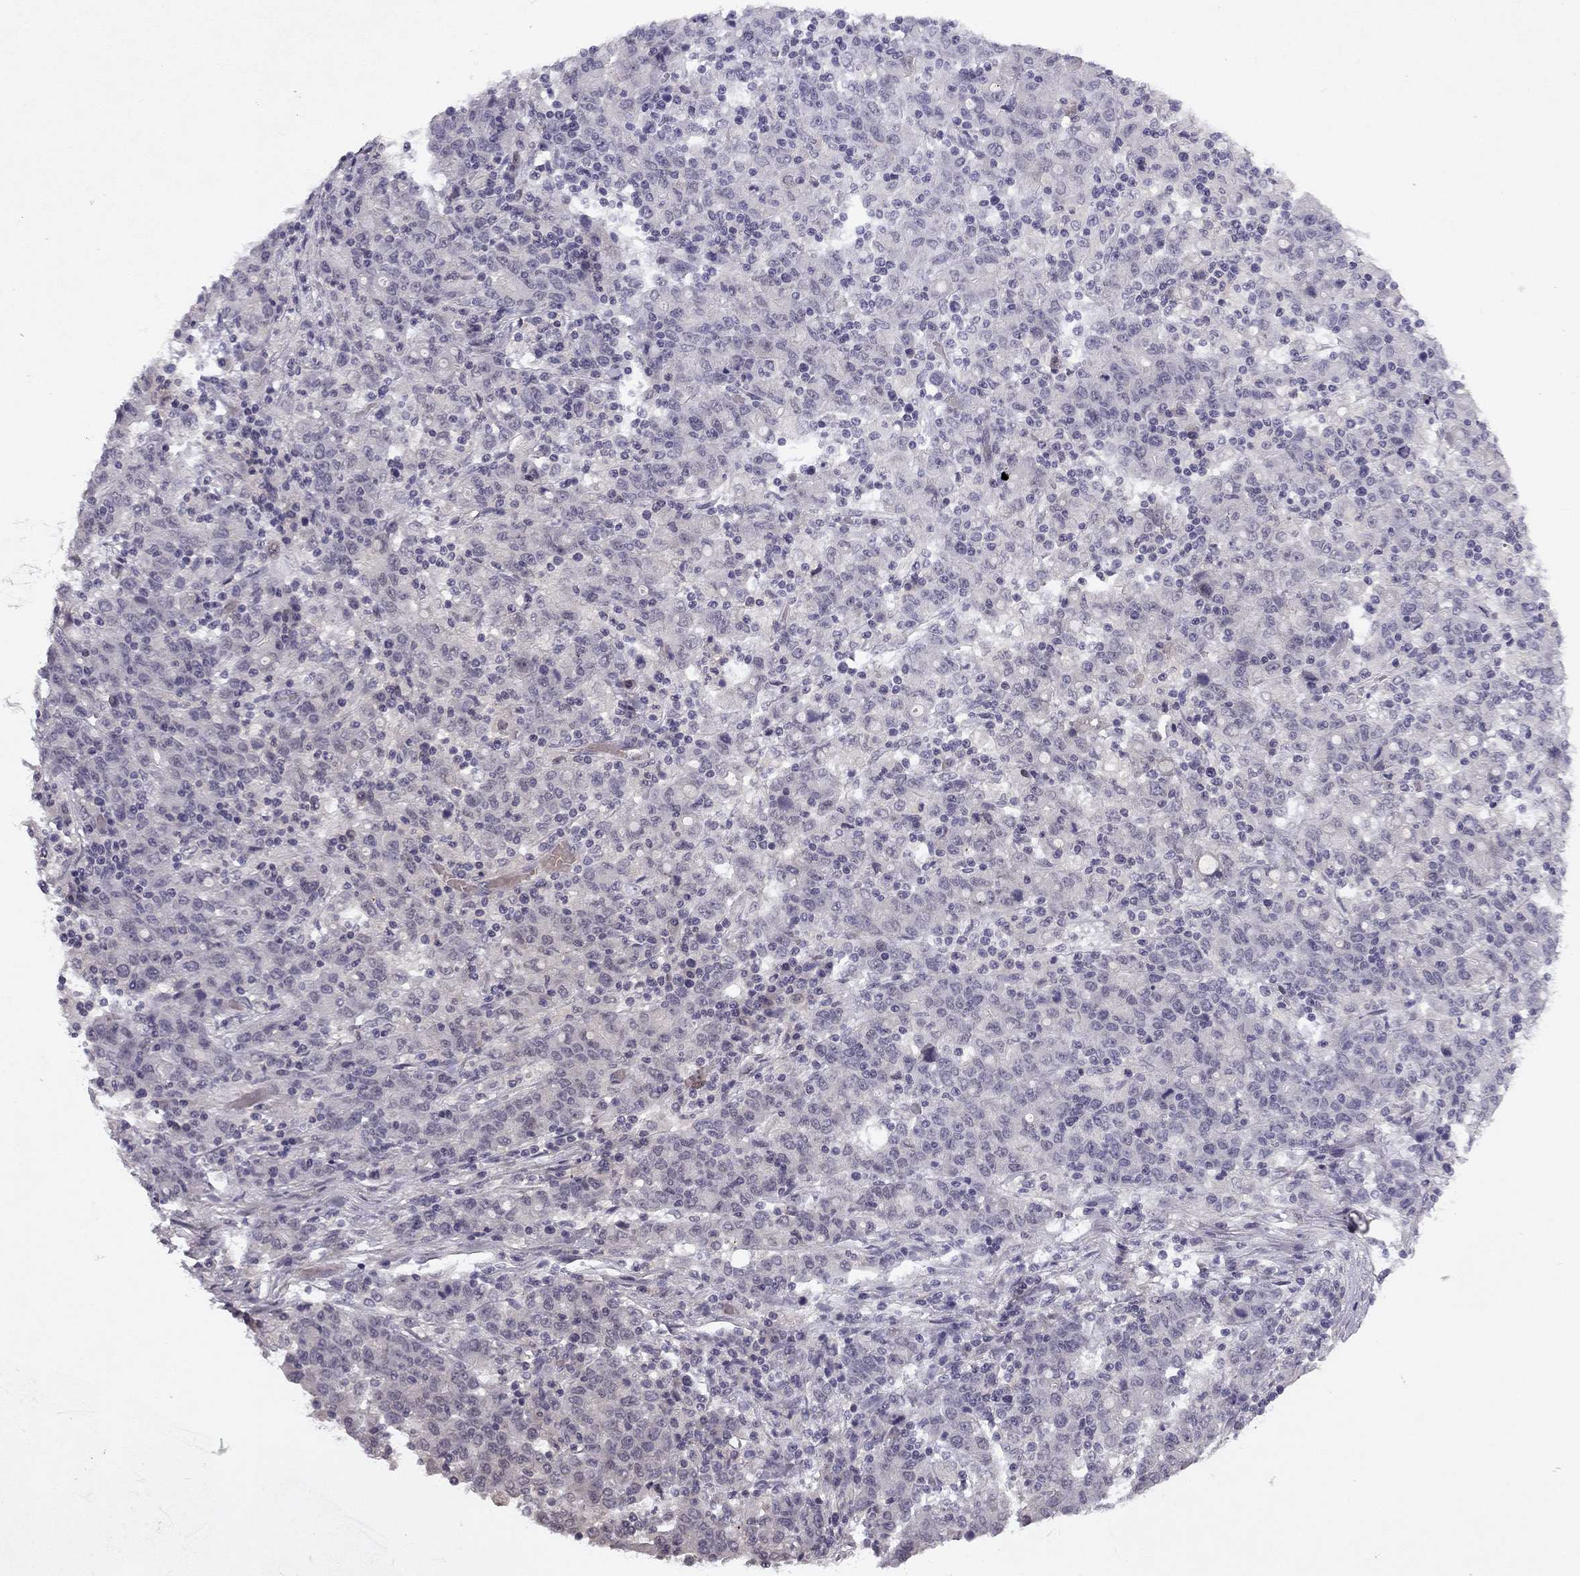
{"staining": {"intensity": "negative", "quantity": "none", "location": "none"}, "tissue": "stomach cancer", "cell_type": "Tumor cells", "image_type": "cancer", "snomed": [{"axis": "morphology", "description": "Adenocarcinoma, NOS"}, {"axis": "topography", "description": "Stomach, upper"}], "caption": "This micrograph is of stomach cancer (adenocarcinoma) stained with immunohistochemistry (IHC) to label a protein in brown with the nuclei are counter-stained blue. There is no staining in tumor cells.", "gene": "SLC6A4", "patient": {"sex": "male", "age": 69}}